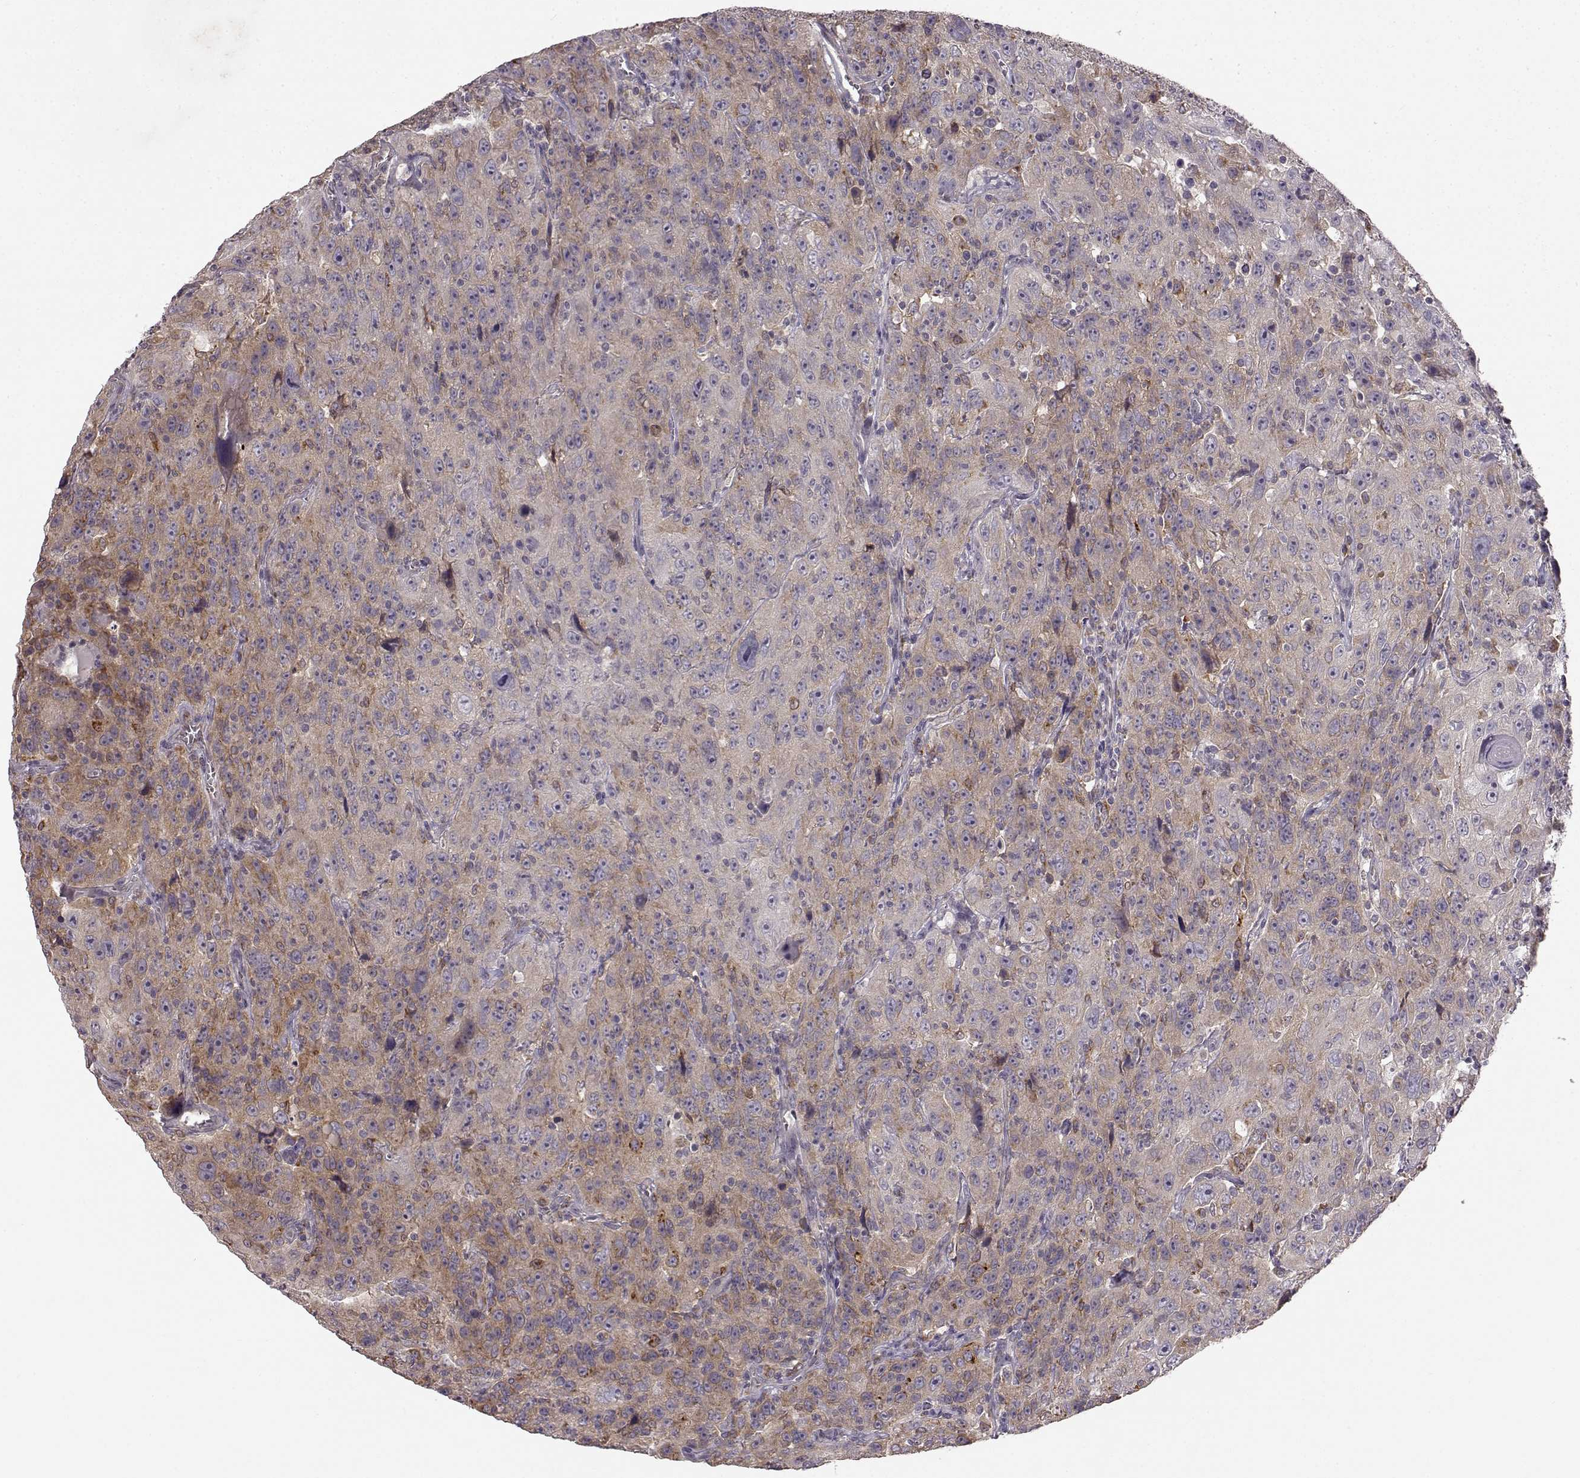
{"staining": {"intensity": "weak", "quantity": "25%-75%", "location": "cytoplasmic/membranous"}, "tissue": "urothelial cancer", "cell_type": "Tumor cells", "image_type": "cancer", "snomed": [{"axis": "morphology", "description": "Urothelial carcinoma, NOS"}, {"axis": "morphology", "description": "Urothelial carcinoma, High grade"}, {"axis": "topography", "description": "Urinary bladder"}], "caption": "Tumor cells display low levels of weak cytoplasmic/membranous expression in about 25%-75% of cells in transitional cell carcinoma.", "gene": "SPAG17", "patient": {"sex": "female", "age": 73}}